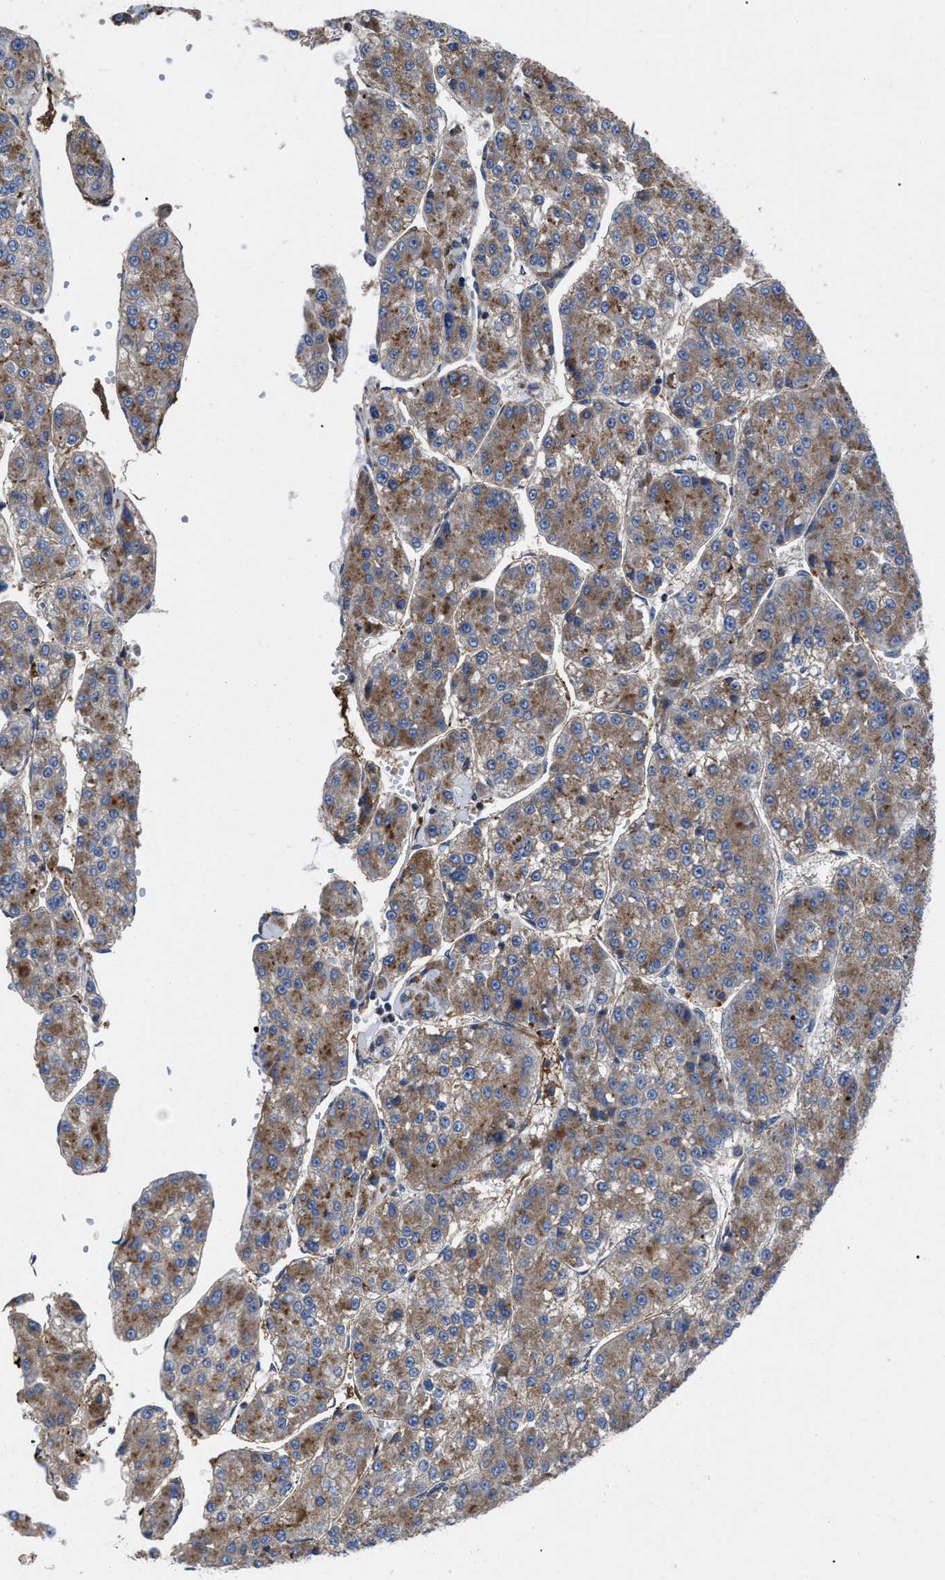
{"staining": {"intensity": "moderate", "quantity": ">75%", "location": "cytoplasmic/membranous"}, "tissue": "liver cancer", "cell_type": "Tumor cells", "image_type": "cancer", "snomed": [{"axis": "morphology", "description": "Carcinoma, Hepatocellular, NOS"}, {"axis": "topography", "description": "Liver"}], "caption": "Liver cancer (hepatocellular carcinoma) stained with DAB immunohistochemistry (IHC) reveals medium levels of moderate cytoplasmic/membranous staining in about >75% of tumor cells. (IHC, brightfield microscopy, high magnification).", "gene": "FAM171A2", "patient": {"sex": "female", "age": 73}}